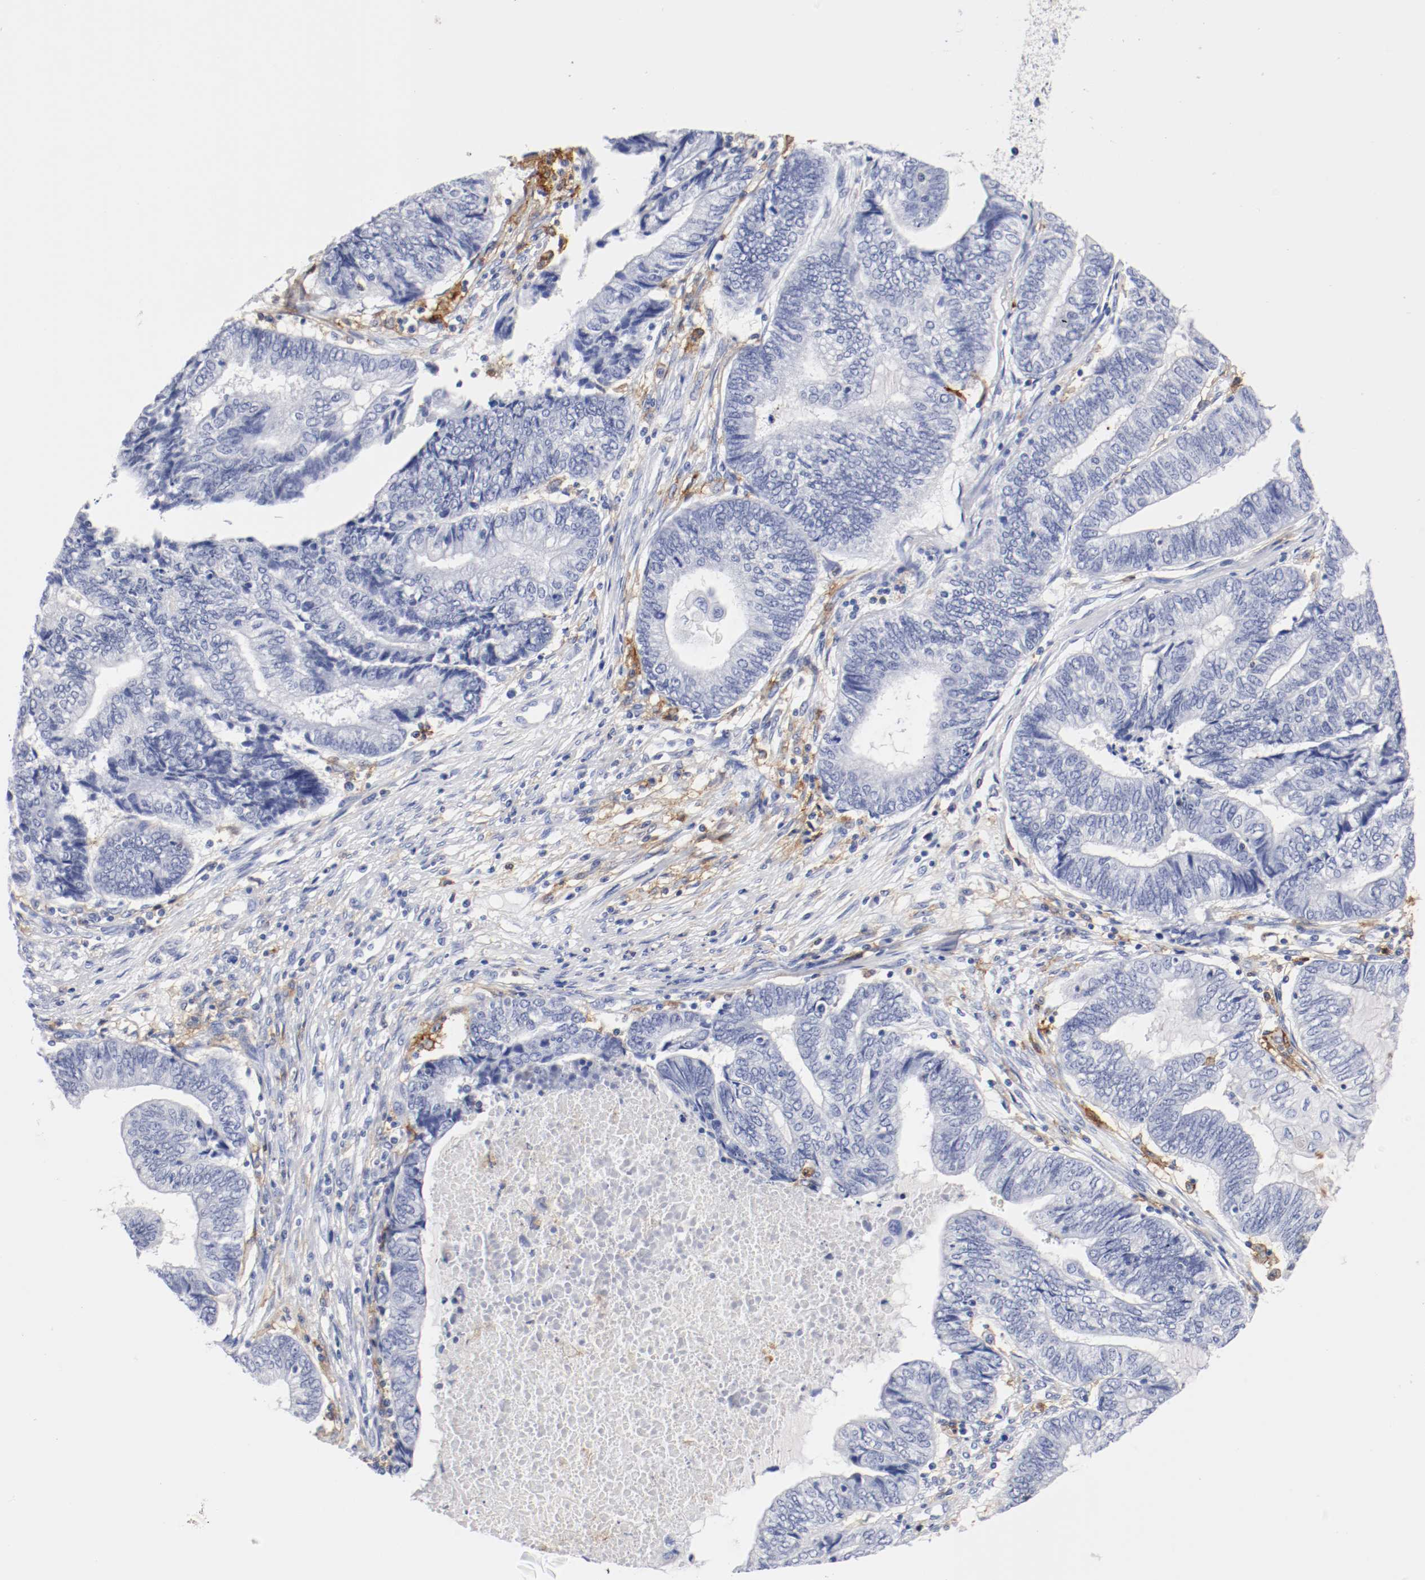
{"staining": {"intensity": "negative", "quantity": "none", "location": "none"}, "tissue": "endometrial cancer", "cell_type": "Tumor cells", "image_type": "cancer", "snomed": [{"axis": "morphology", "description": "Adenocarcinoma, NOS"}, {"axis": "topography", "description": "Uterus"}, {"axis": "topography", "description": "Endometrium"}], "caption": "This is an immunohistochemistry image of adenocarcinoma (endometrial). There is no positivity in tumor cells.", "gene": "ITGAX", "patient": {"sex": "female", "age": 70}}